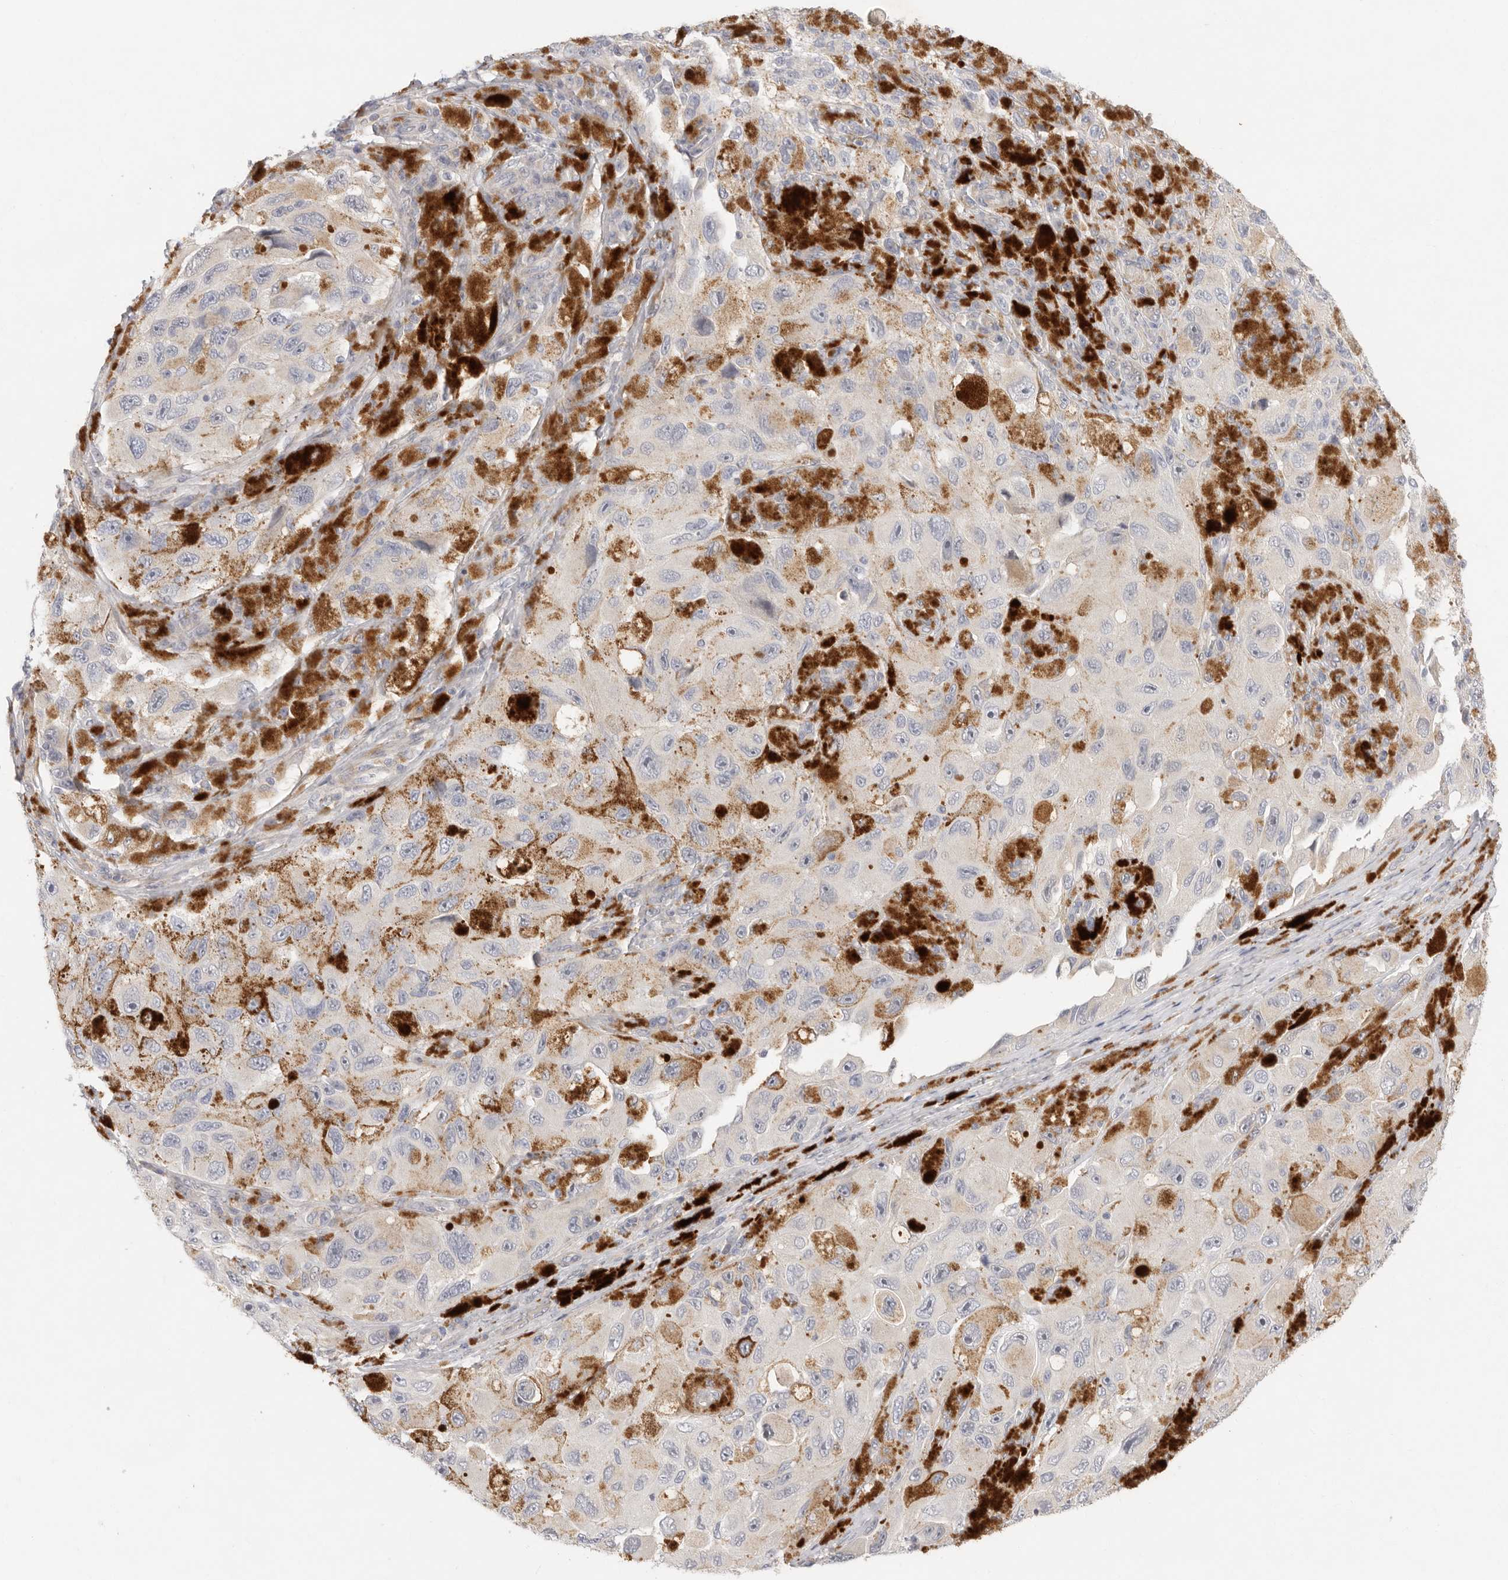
{"staining": {"intensity": "negative", "quantity": "none", "location": "none"}, "tissue": "melanoma", "cell_type": "Tumor cells", "image_type": "cancer", "snomed": [{"axis": "morphology", "description": "Malignant melanoma, NOS"}, {"axis": "topography", "description": "Skin"}], "caption": "Tumor cells show no significant protein staining in malignant melanoma.", "gene": "USH1C", "patient": {"sex": "female", "age": 73}}